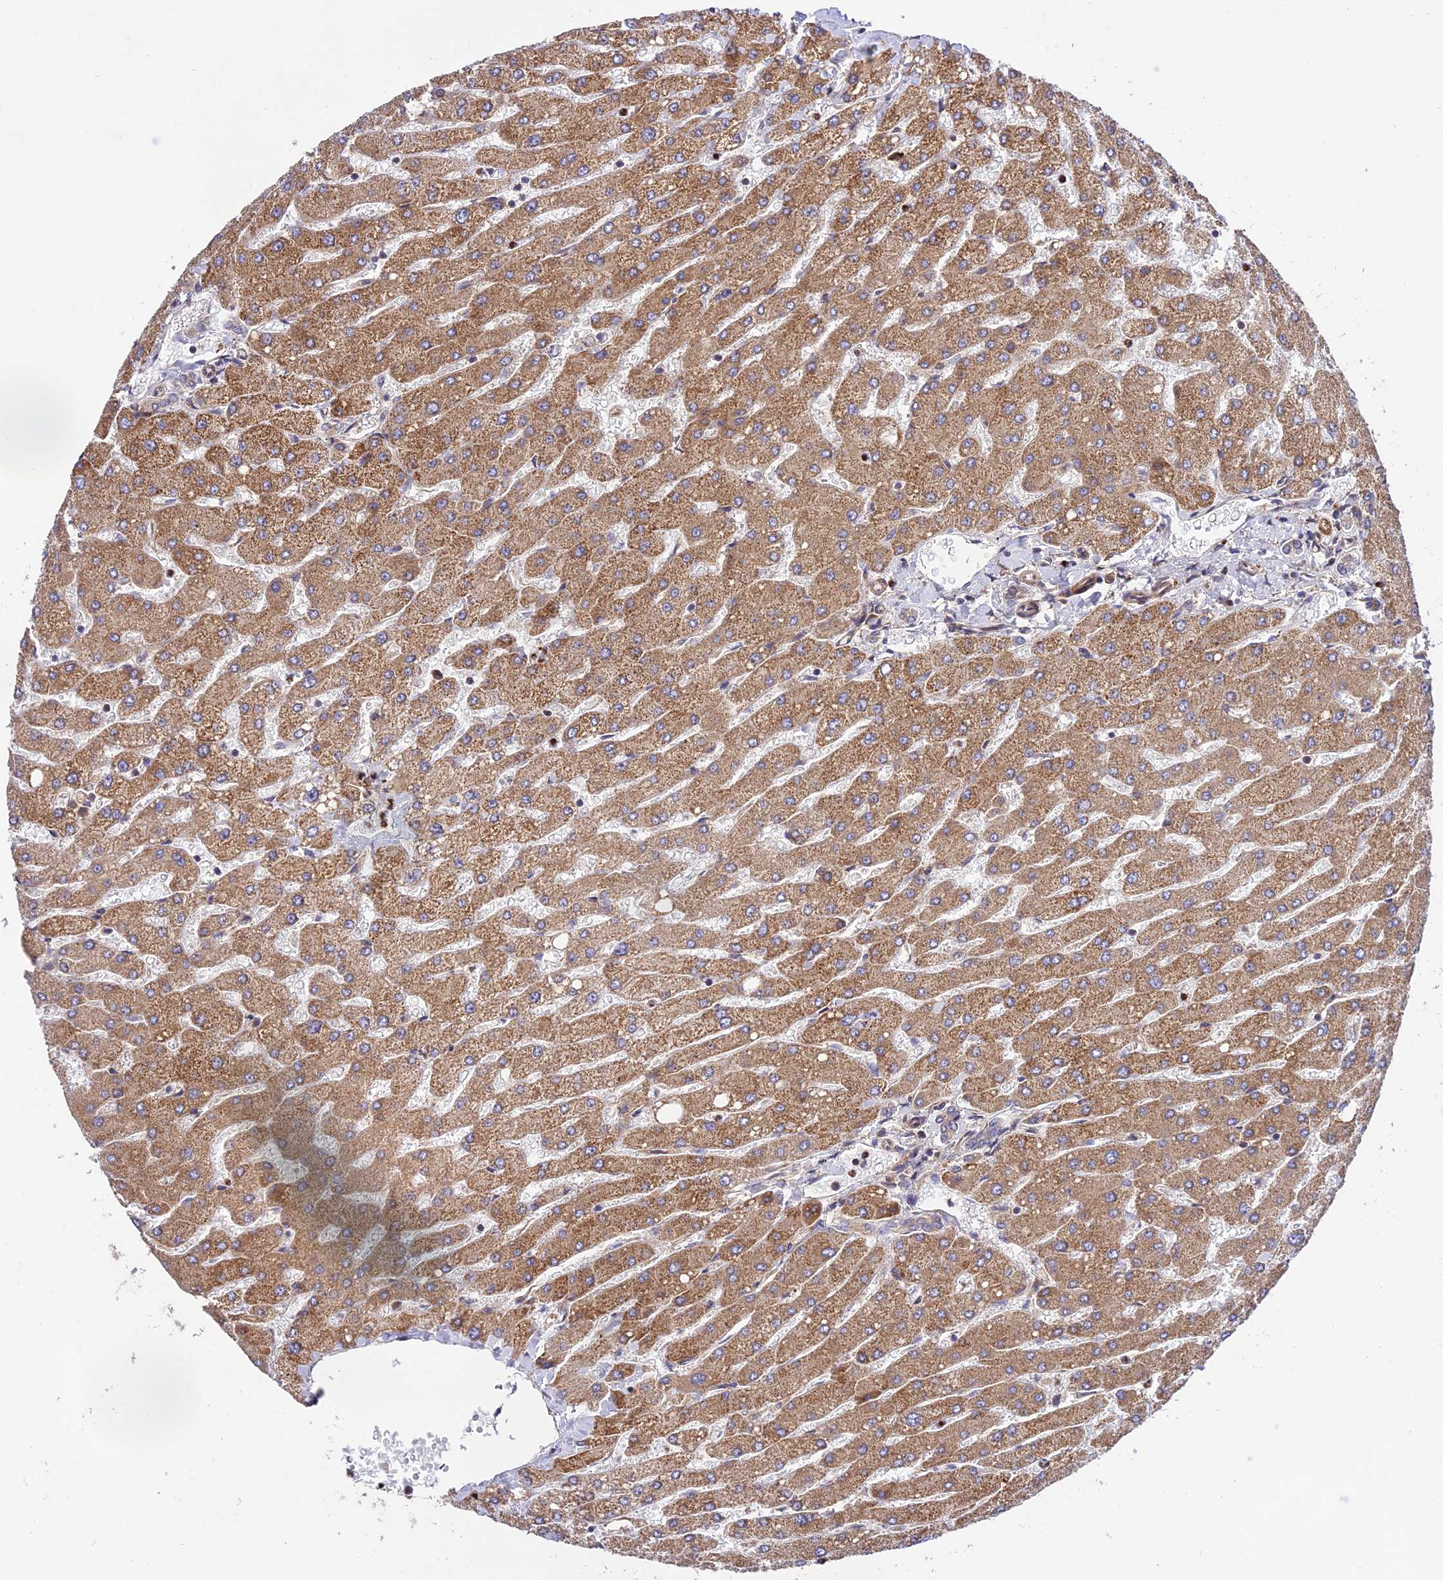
{"staining": {"intensity": "weak", "quantity": "<25%", "location": "cytoplasmic/membranous"}, "tissue": "liver", "cell_type": "Cholangiocytes", "image_type": "normal", "snomed": [{"axis": "morphology", "description": "Normal tissue, NOS"}, {"axis": "topography", "description": "Liver"}], "caption": "IHC micrograph of unremarkable liver: liver stained with DAB shows no significant protein expression in cholangiocytes. (Immunohistochemistry, brightfield microscopy, high magnification).", "gene": "ROCK1", "patient": {"sex": "male", "age": 55}}